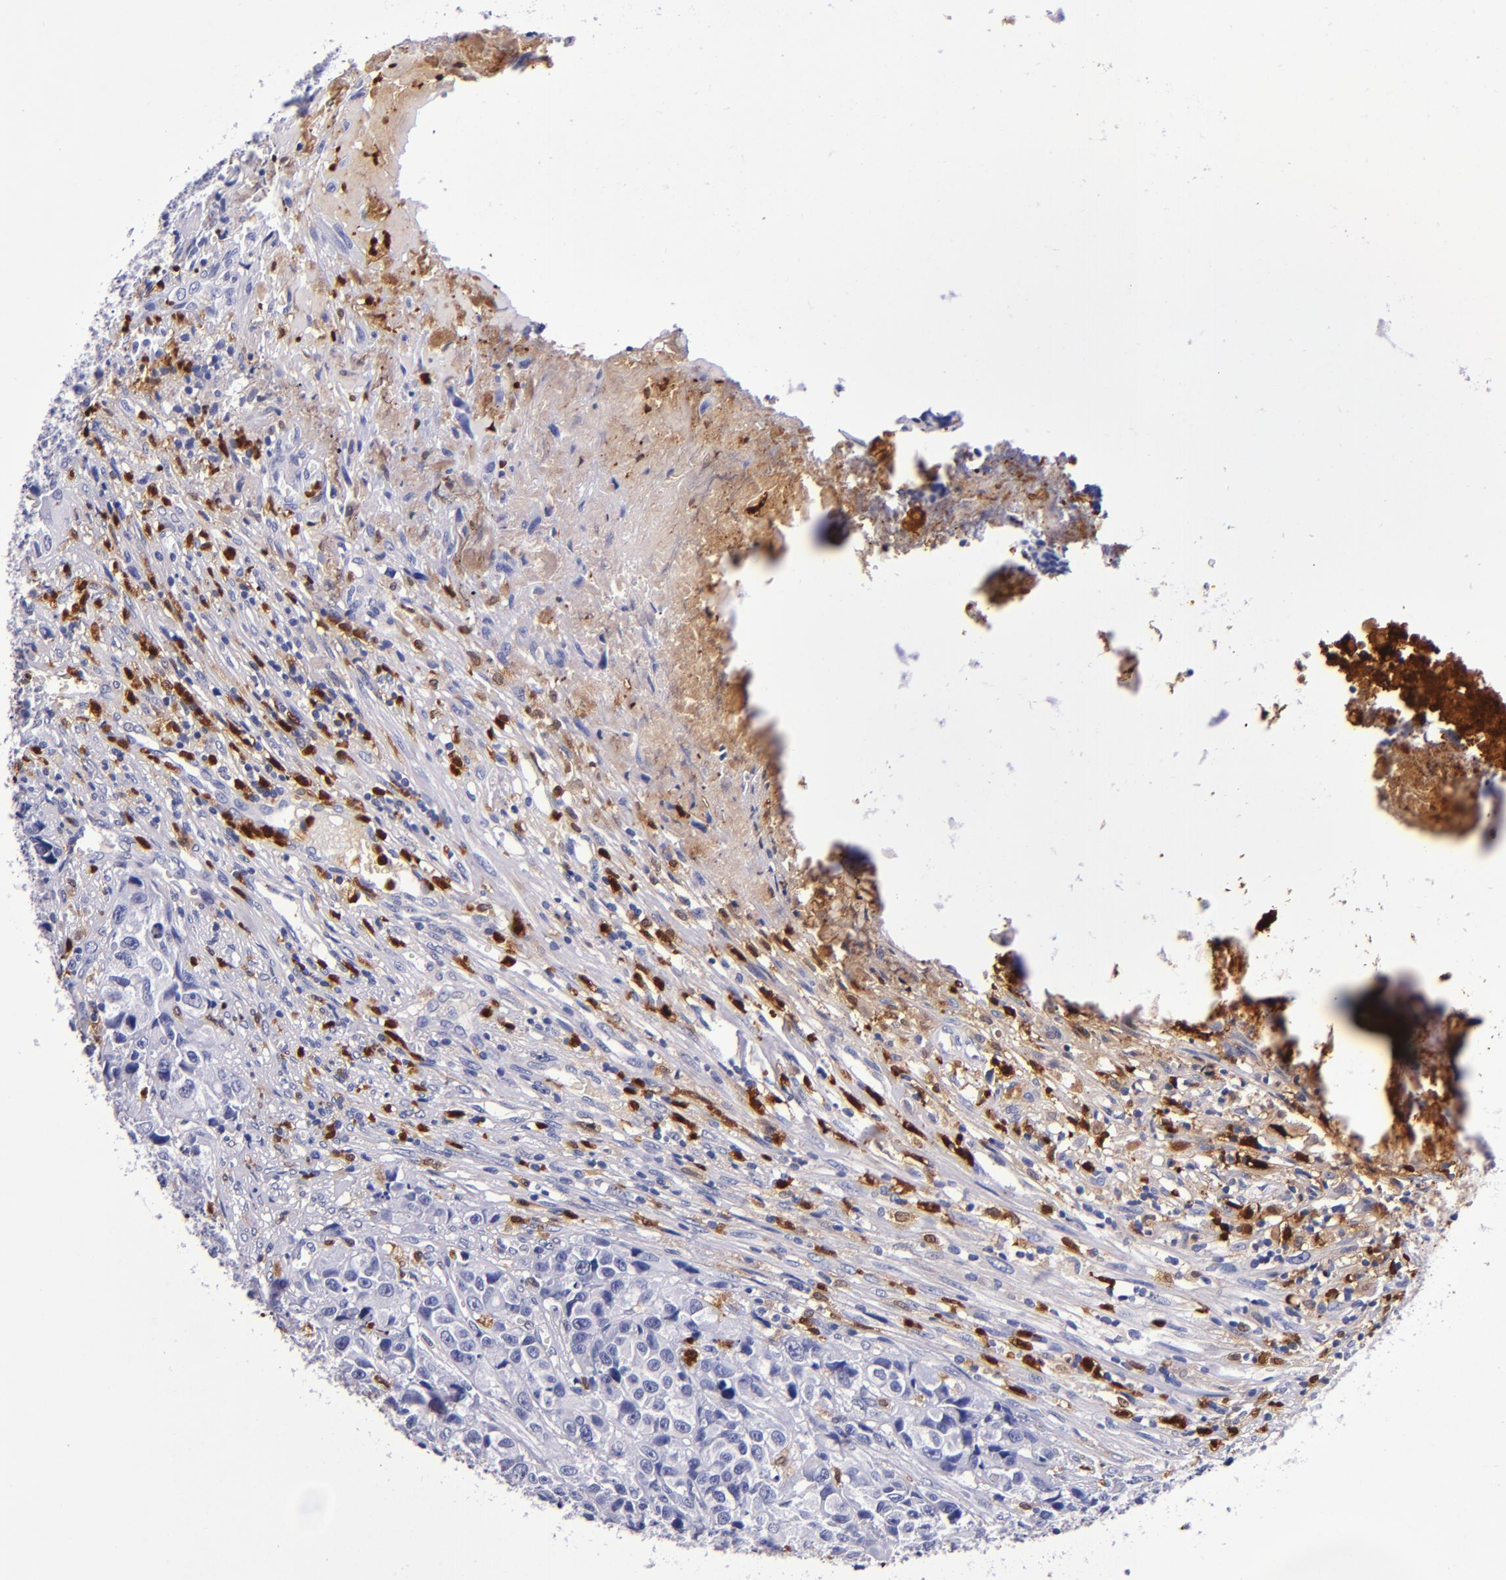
{"staining": {"intensity": "negative", "quantity": "none", "location": "none"}, "tissue": "urothelial cancer", "cell_type": "Tumor cells", "image_type": "cancer", "snomed": [{"axis": "morphology", "description": "Urothelial carcinoma, High grade"}, {"axis": "topography", "description": "Urinary bladder"}], "caption": "Immunohistochemical staining of human urothelial cancer shows no significant staining in tumor cells.", "gene": "S100A8", "patient": {"sex": "female", "age": 81}}